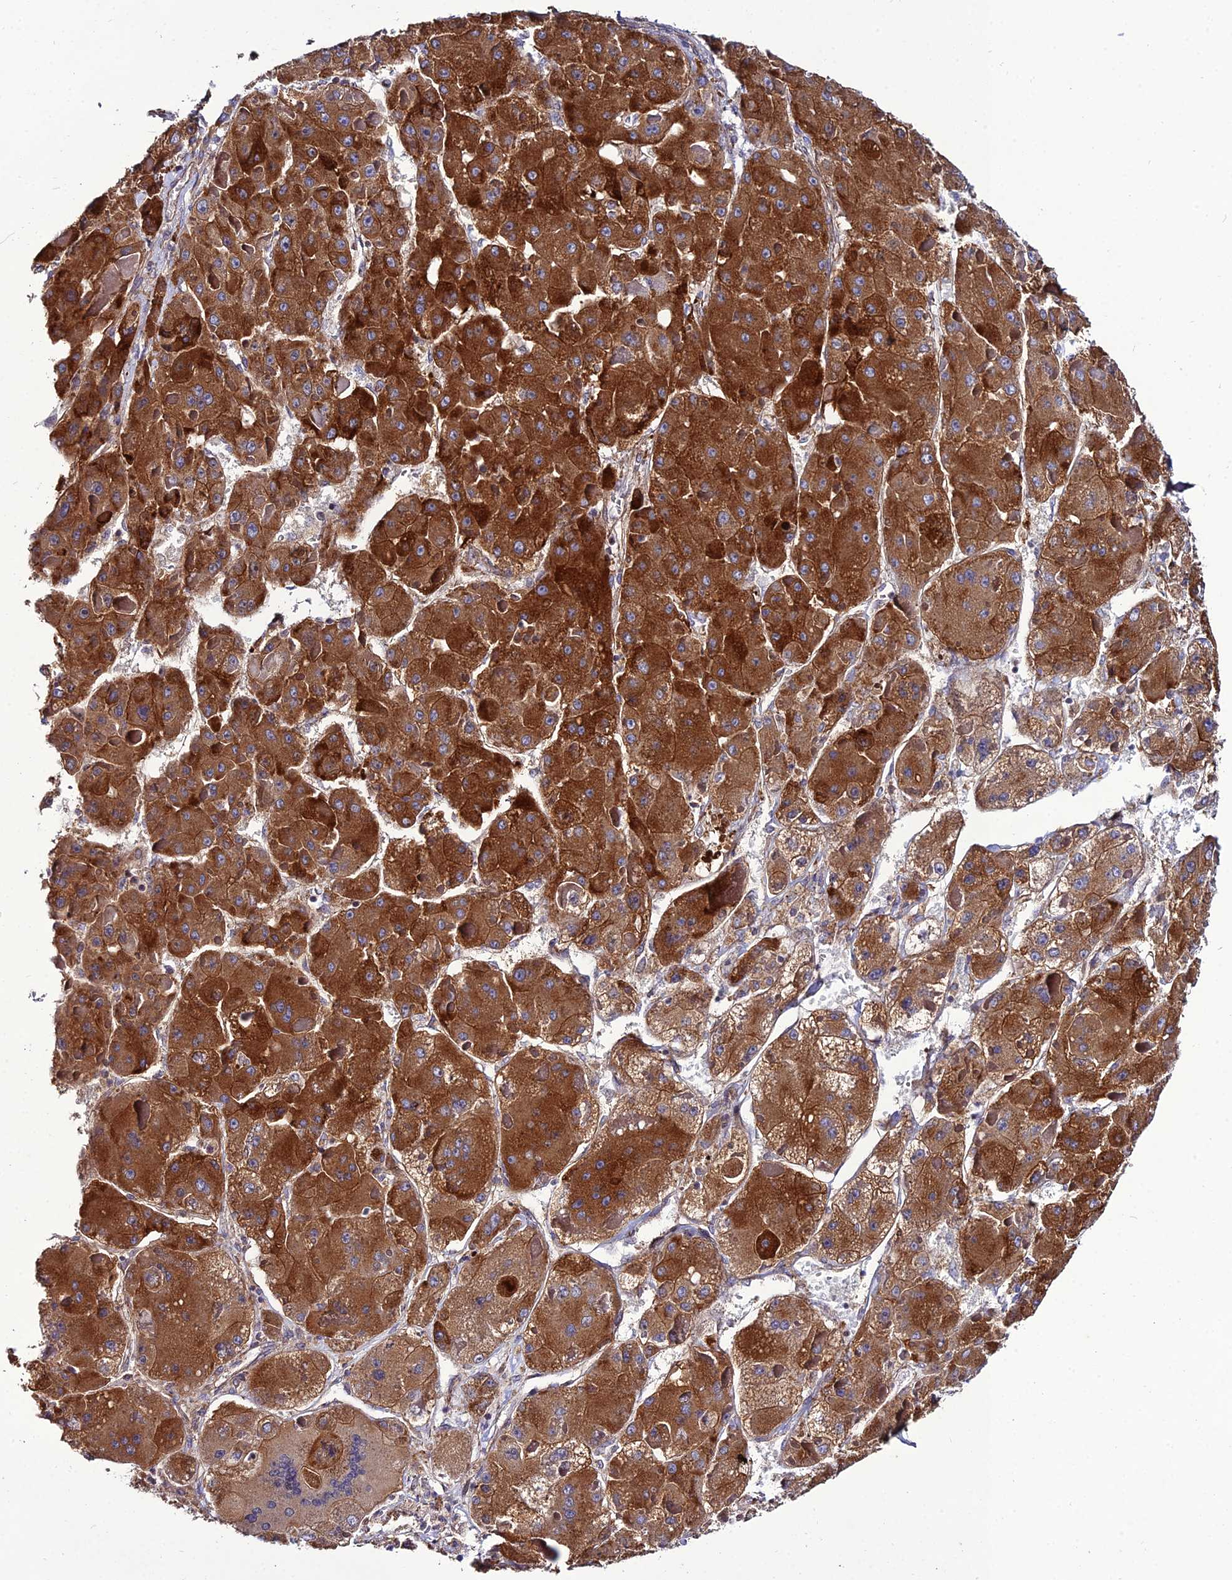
{"staining": {"intensity": "strong", "quantity": ">75%", "location": "cytoplasmic/membranous"}, "tissue": "liver cancer", "cell_type": "Tumor cells", "image_type": "cancer", "snomed": [{"axis": "morphology", "description": "Carcinoma, Hepatocellular, NOS"}, {"axis": "topography", "description": "Liver"}], "caption": "There is high levels of strong cytoplasmic/membranous staining in tumor cells of hepatocellular carcinoma (liver), as demonstrated by immunohistochemical staining (brown color).", "gene": "ARL6IP1", "patient": {"sex": "female", "age": 73}}